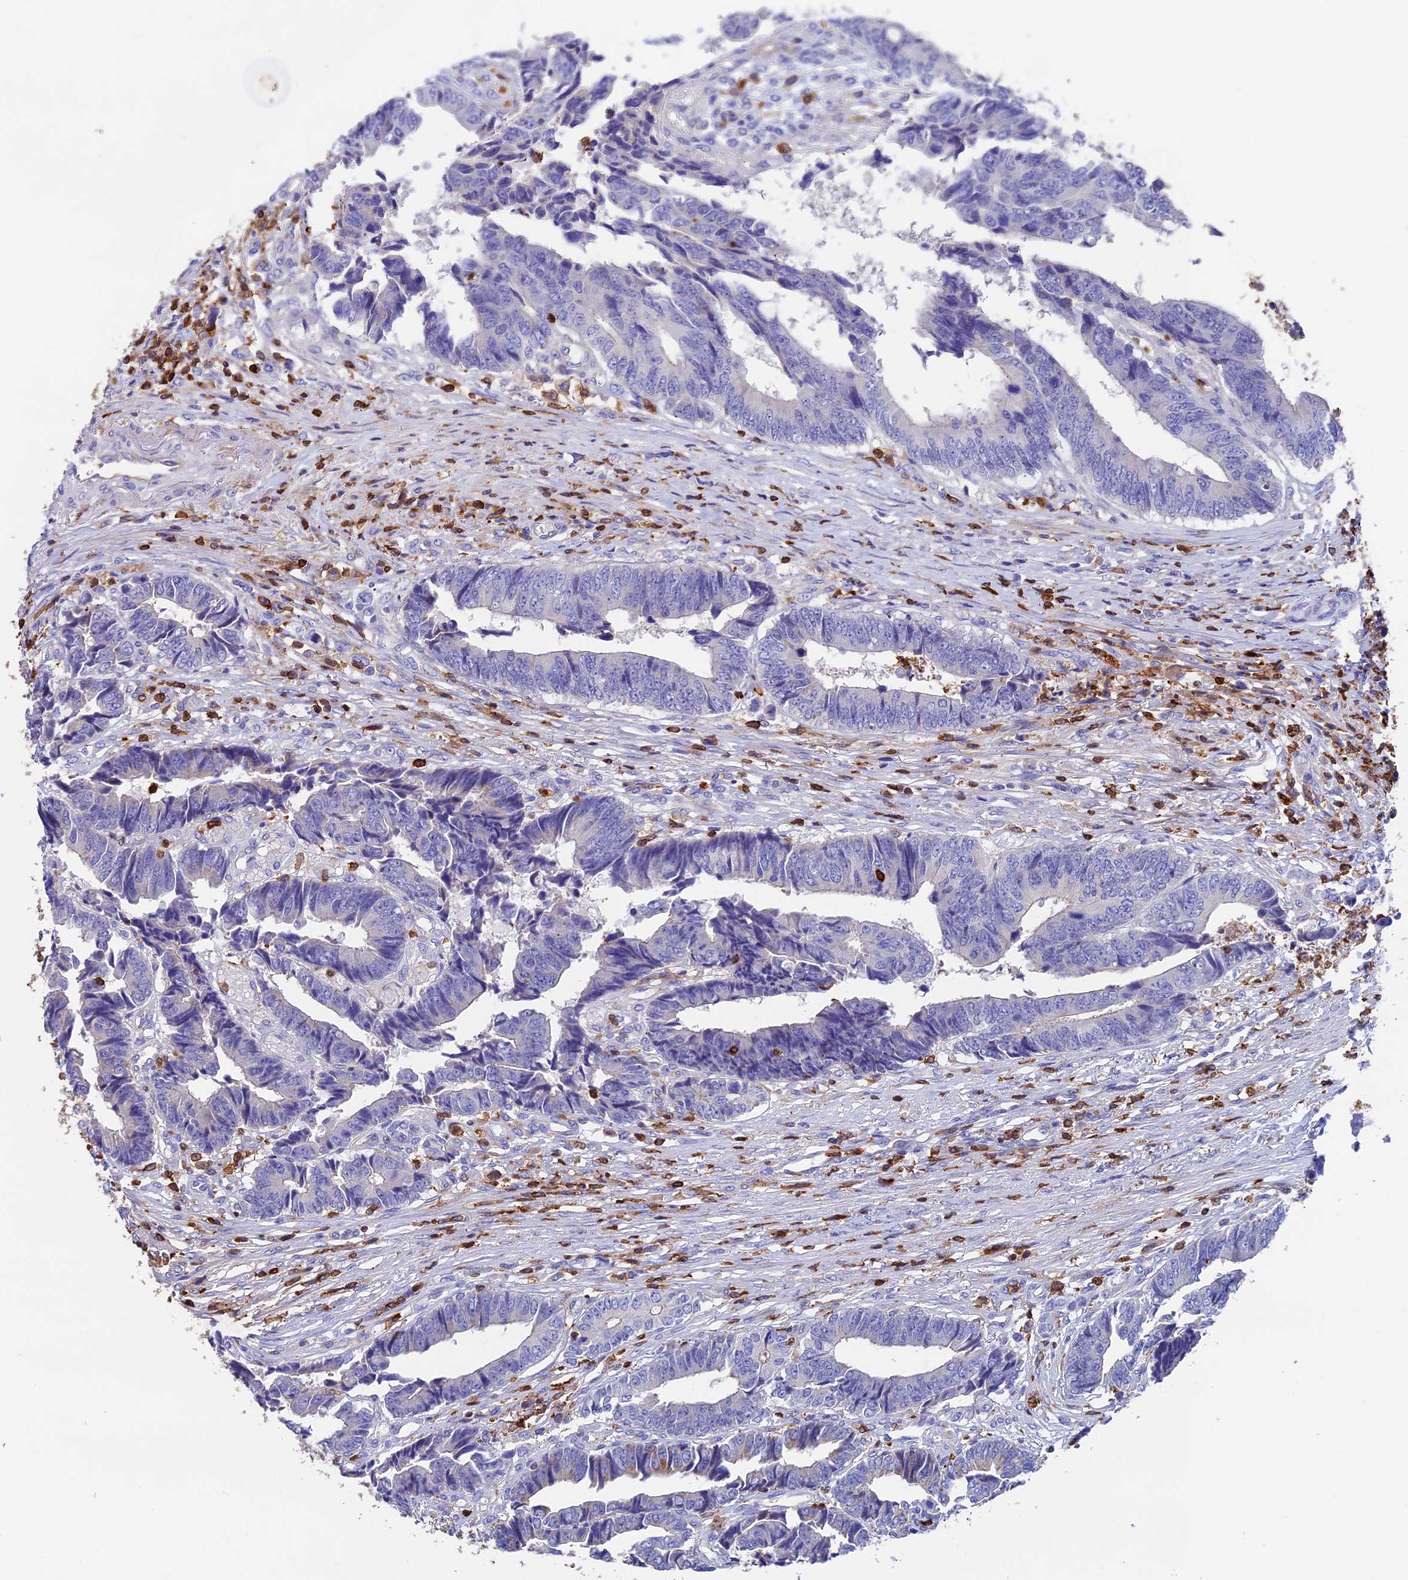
{"staining": {"intensity": "negative", "quantity": "none", "location": "none"}, "tissue": "colorectal cancer", "cell_type": "Tumor cells", "image_type": "cancer", "snomed": [{"axis": "morphology", "description": "Adenocarcinoma, NOS"}, {"axis": "topography", "description": "Rectum"}], "caption": "Tumor cells show no significant staining in colorectal adenocarcinoma. (Brightfield microscopy of DAB (3,3'-diaminobenzidine) IHC at high magnification).", "gene": "ADAT1", "patient": {"sex": "male", "age": 84}}